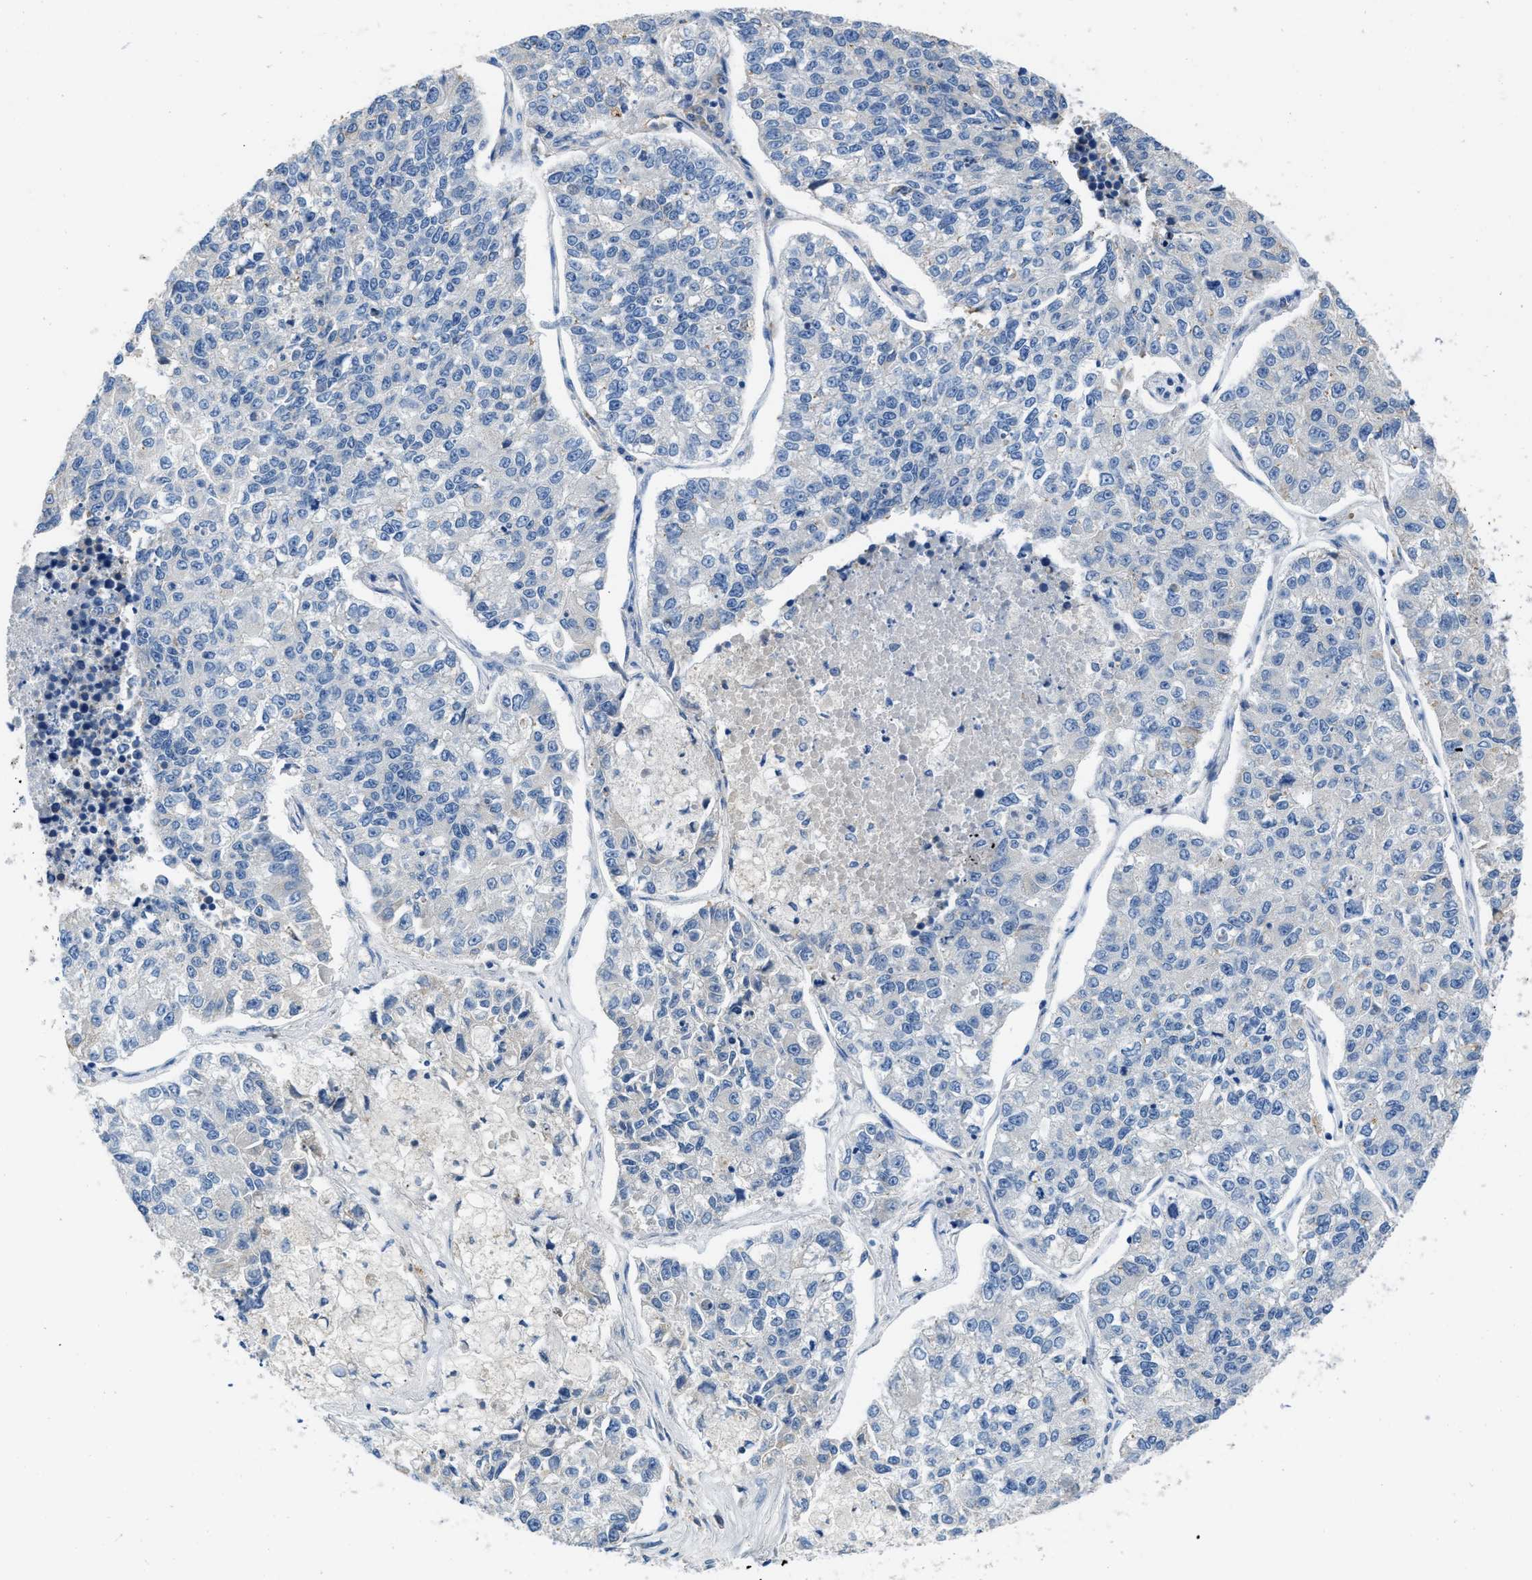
{"staining": {"intensity": "negative", "quantity": "none", "location": "none"}, "tissue": "lung cancer", "cell_type": "Tumor cells", "image_type": "cancer", "snomed": [{"axis": "morphology", "description": "Adenocarcinoma, NOS"}, {"axis": "topography", "description": "Lung"}], "caption": "IHC of human lung cancer (adenocarcinoma) reveals no staining in tumor cells. (Stains: DAB (3,3'-diaminobenzidine) IHC with hematoxylin counter stain, Microscopy: brightfield microscopy at high magnification).", "gene": "C1S", "patient": {"sex": "male", "age": 49}}